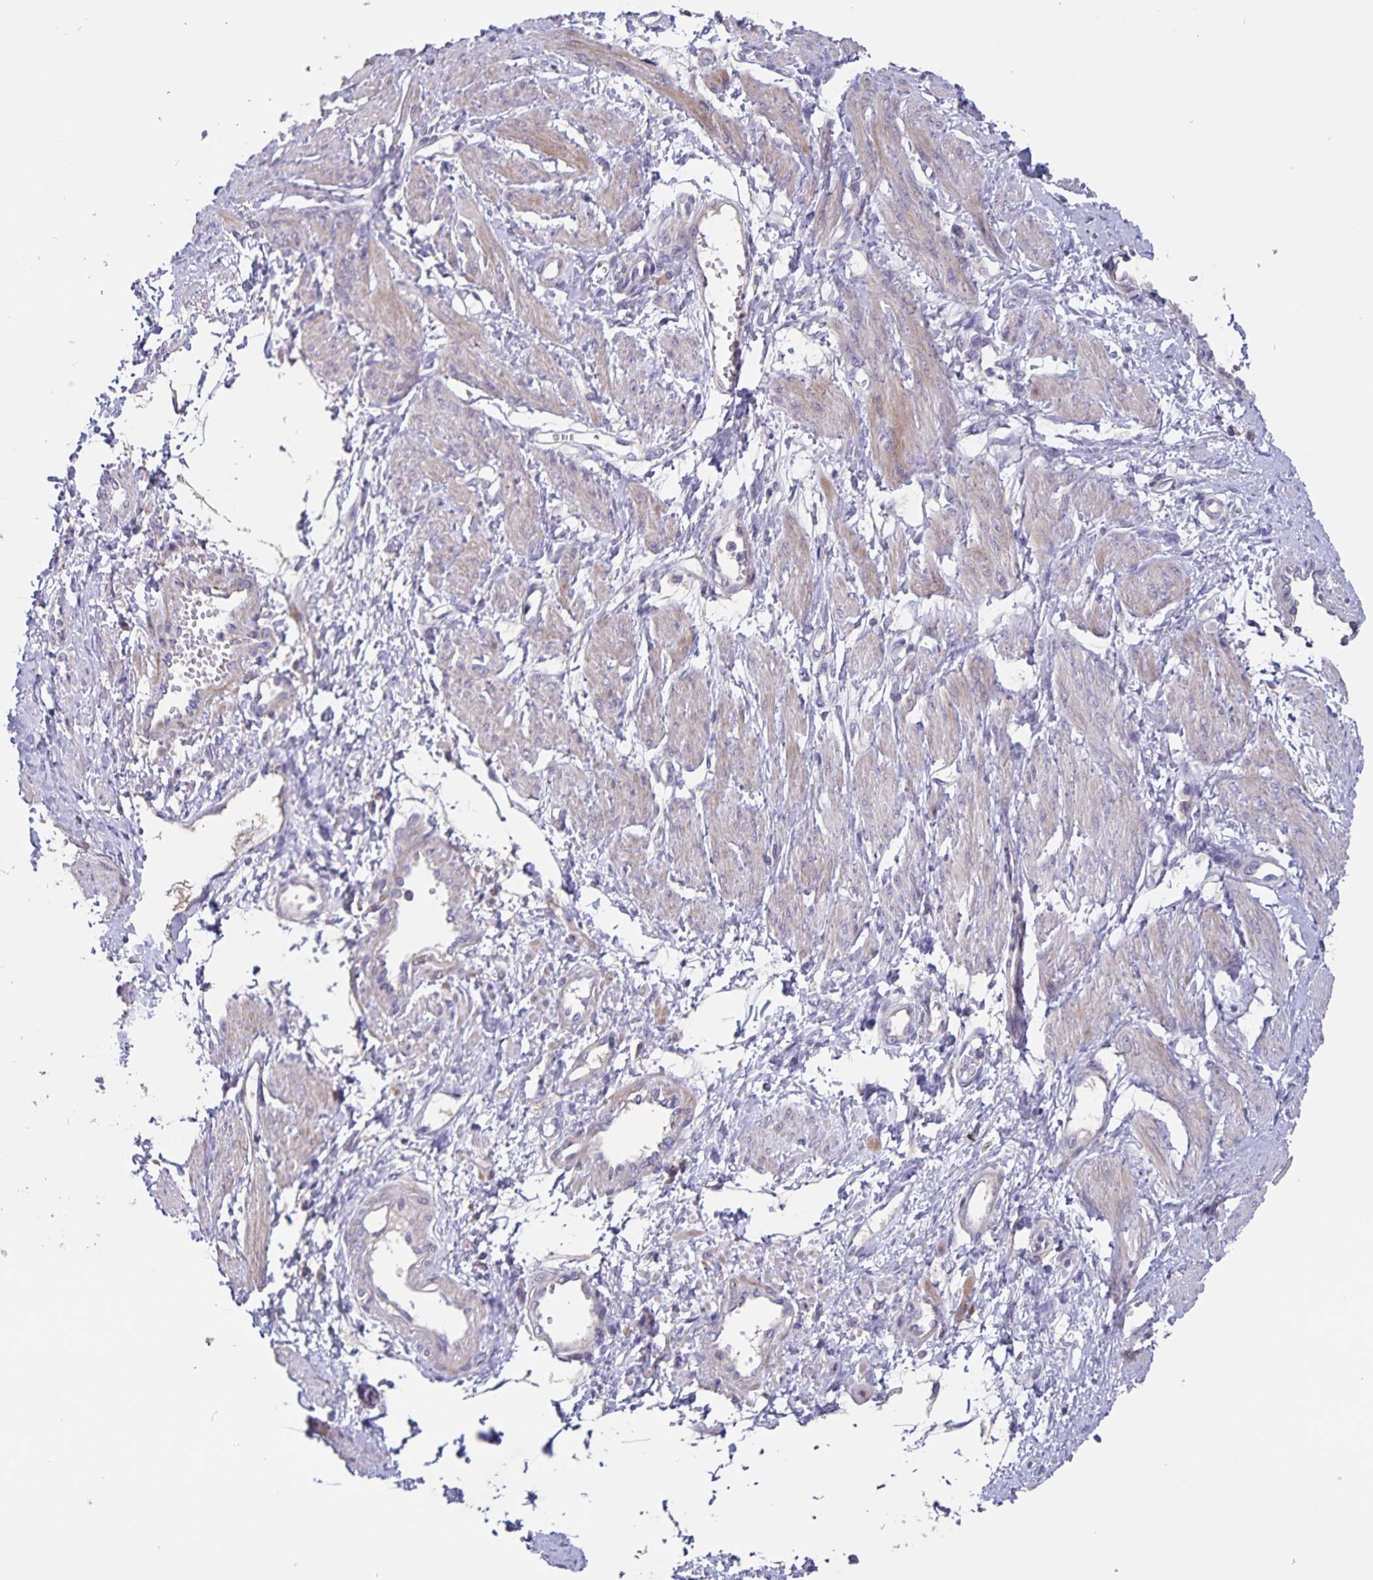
{"staining": {"intensity": "weak", "quantity": "<25%", "location": "cytoplasmic/membranous"}, "tissue": "smooth muscle", "cell_type": "Smooth muscle cells", "image_type": "normal", "snomed": [{"axis": "morphology", "description": "Normal tissue, NOS"}, {"axis": "topography", "description": "Smooth muscle"}, {"axis": "topography", "description": "Uterus"}], "caption": "Immunohistochemistry photomicrograph of normal smooth muscle: smooth muscle stained with DAB (3,3'-diaminobenzidine) exhibits no significant protein positivity in smooth muscle cells. (Stains: DAB immunohistochemistry with hematoxylin counter stain, Microscopy: brightfield microscopy at high magnification).", "gene": "FBXL16", "patient": {"sex": "female", "age": 39}}